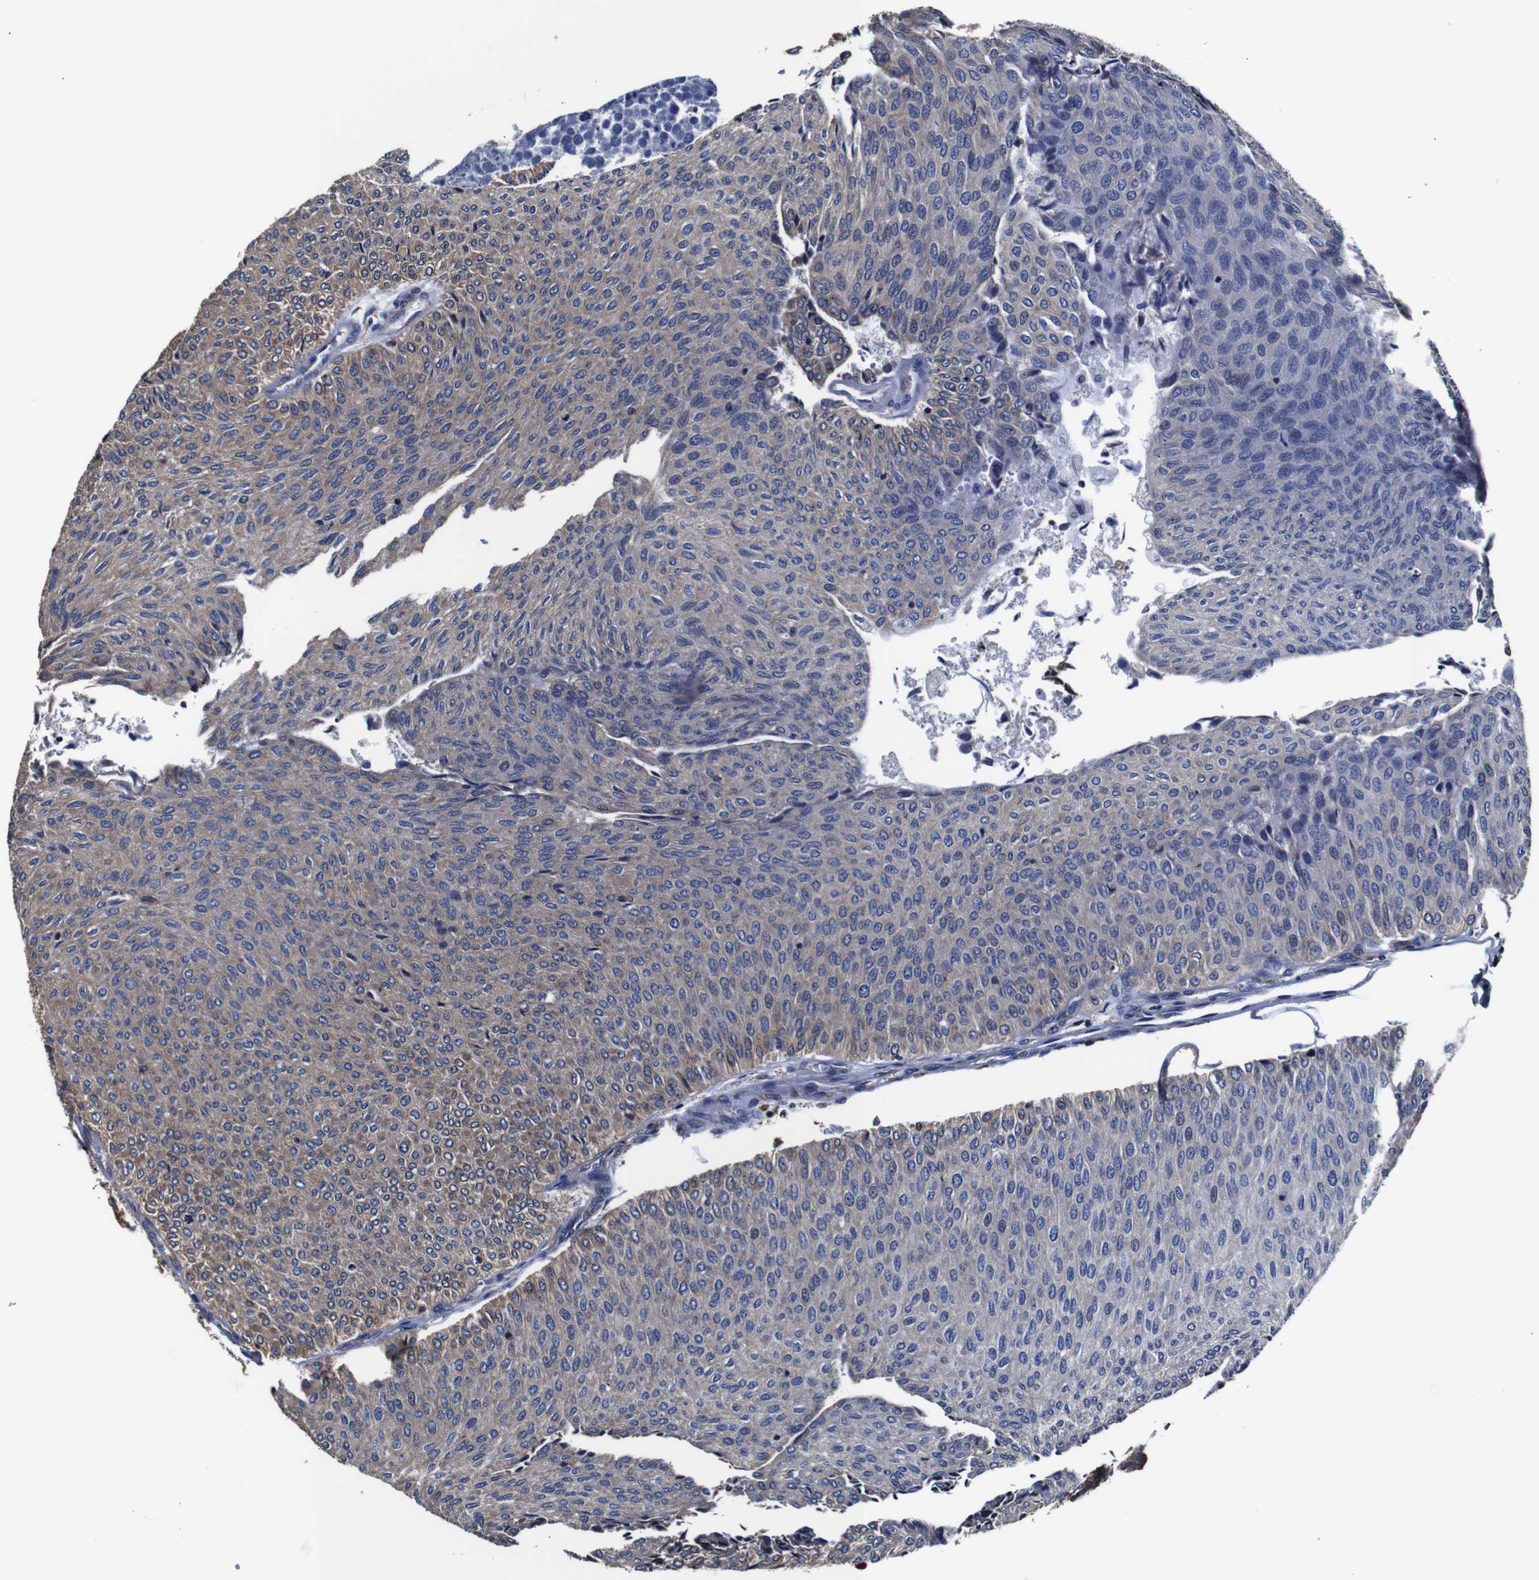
{"staining": {"intensity": "weak", "quantity": "<25%", "location": "cytoplasmic/membranous"}, "tissue": "urothelial cancer", "cell_type": "Tumor cells", "image_type": "cancer", "snomed": [{"axis": "morphology", "description": "Urothelial carcinoma, Low grade"}, {"axis": "topography", "description": "Urinary bladder"}], "caption": "Micrograph shows no protein expression in tumor cells of urothelial cancer tissue.", "gene": "PPIB", "patient": {"sex": "male", "age": 78}}